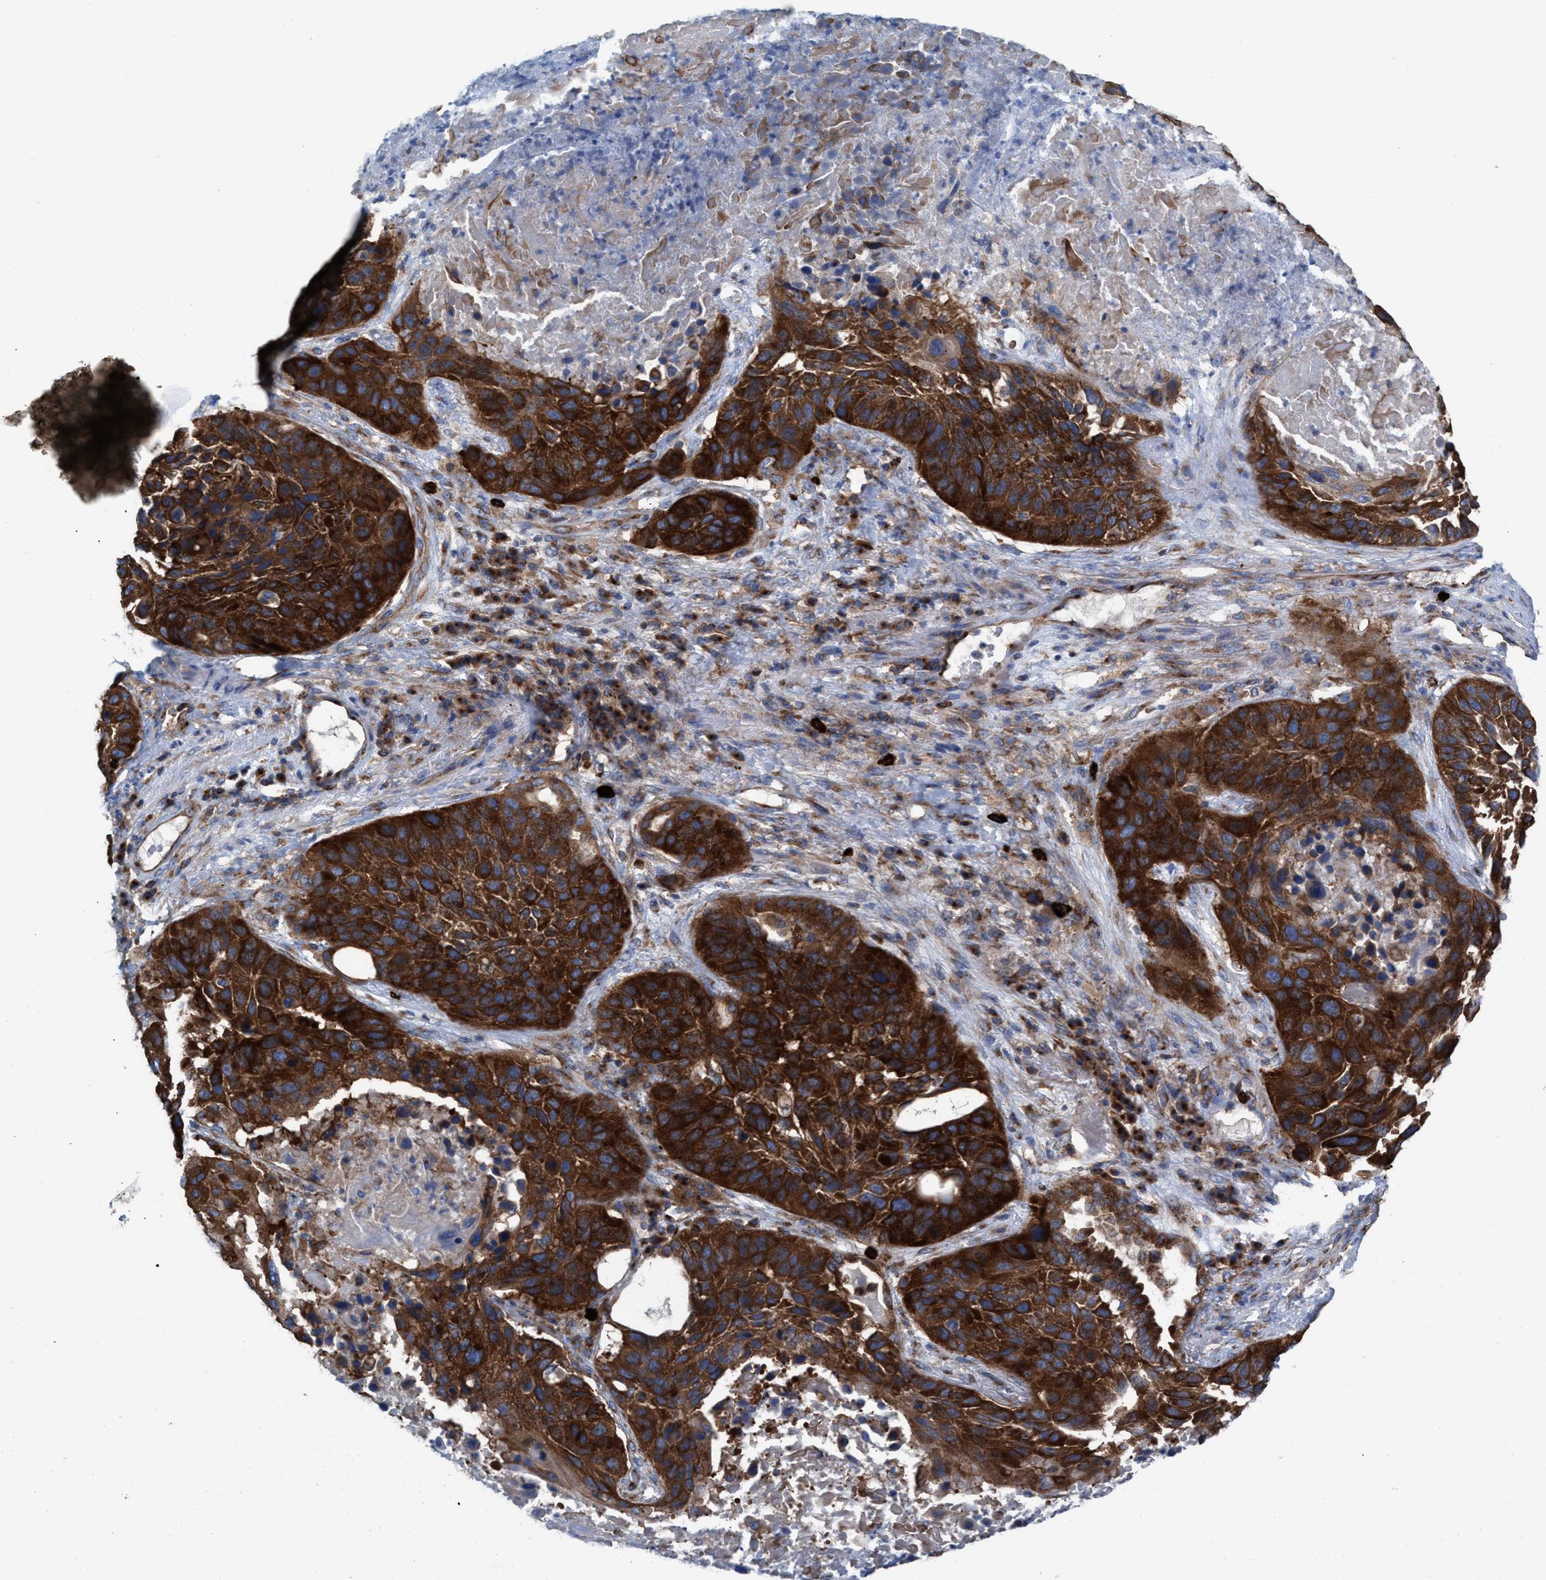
{"staining": {"intensity": "strong", "quantity": ">75%", "location": "cytoplasmic/membranous"}, "tissue": "lung cancer", "cell_type": "Tumor cells", "image_type": "cancer", "snomed": [{"axis": "morphology", "description": "Squamous cell carcinoma, NOS"}, {"axis": "topography", "description": "Lung"}], "caption": "About >75% of tumor cells in lung cancer (squamous cell carcinoma) reveal strong cytoplasmic/membranous protein expression as visualized by brown immunohistochemical staining.", "gene": "NYAP1", "patient": {"sex": "male", "age": 57}}